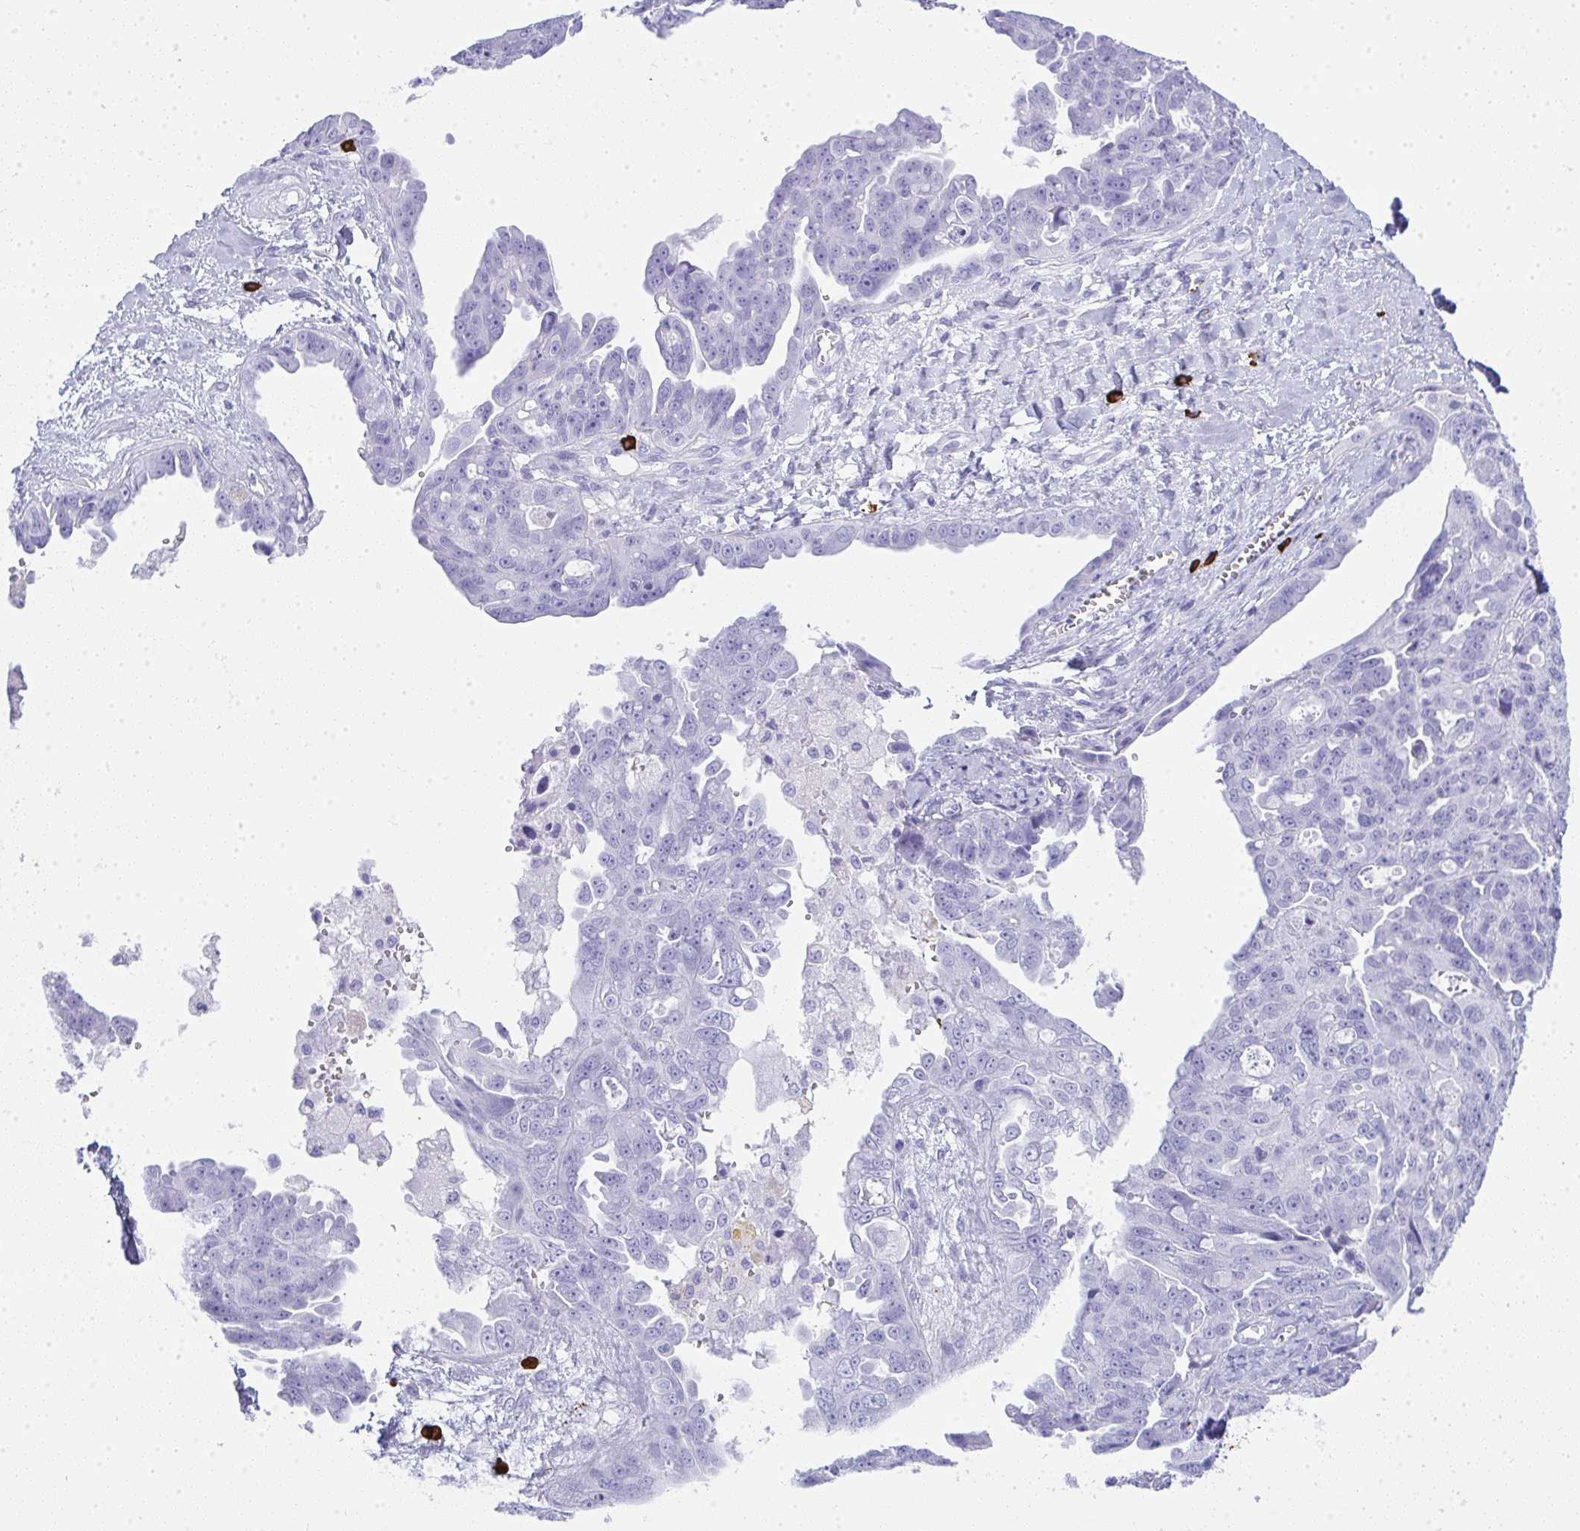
{"staining": {"intensity": "negative", "quantity": "none", "location": "none"}, "tissue": "ovarian cancer", "cell_type": "Tumor cells", "image_type": "cancer", "snomed": [{"axis": "morphology", "description": "Carcinoma, endometroid"}, {"axis": "topography", "description": "Ovary"}], "caption": "This is an IHC histopathology image of human ovarian endometroid carcinoma. There is no staining in tumor cells.", "gene": "CDADC1", "patient": {"sex": "female", "age": 70}}